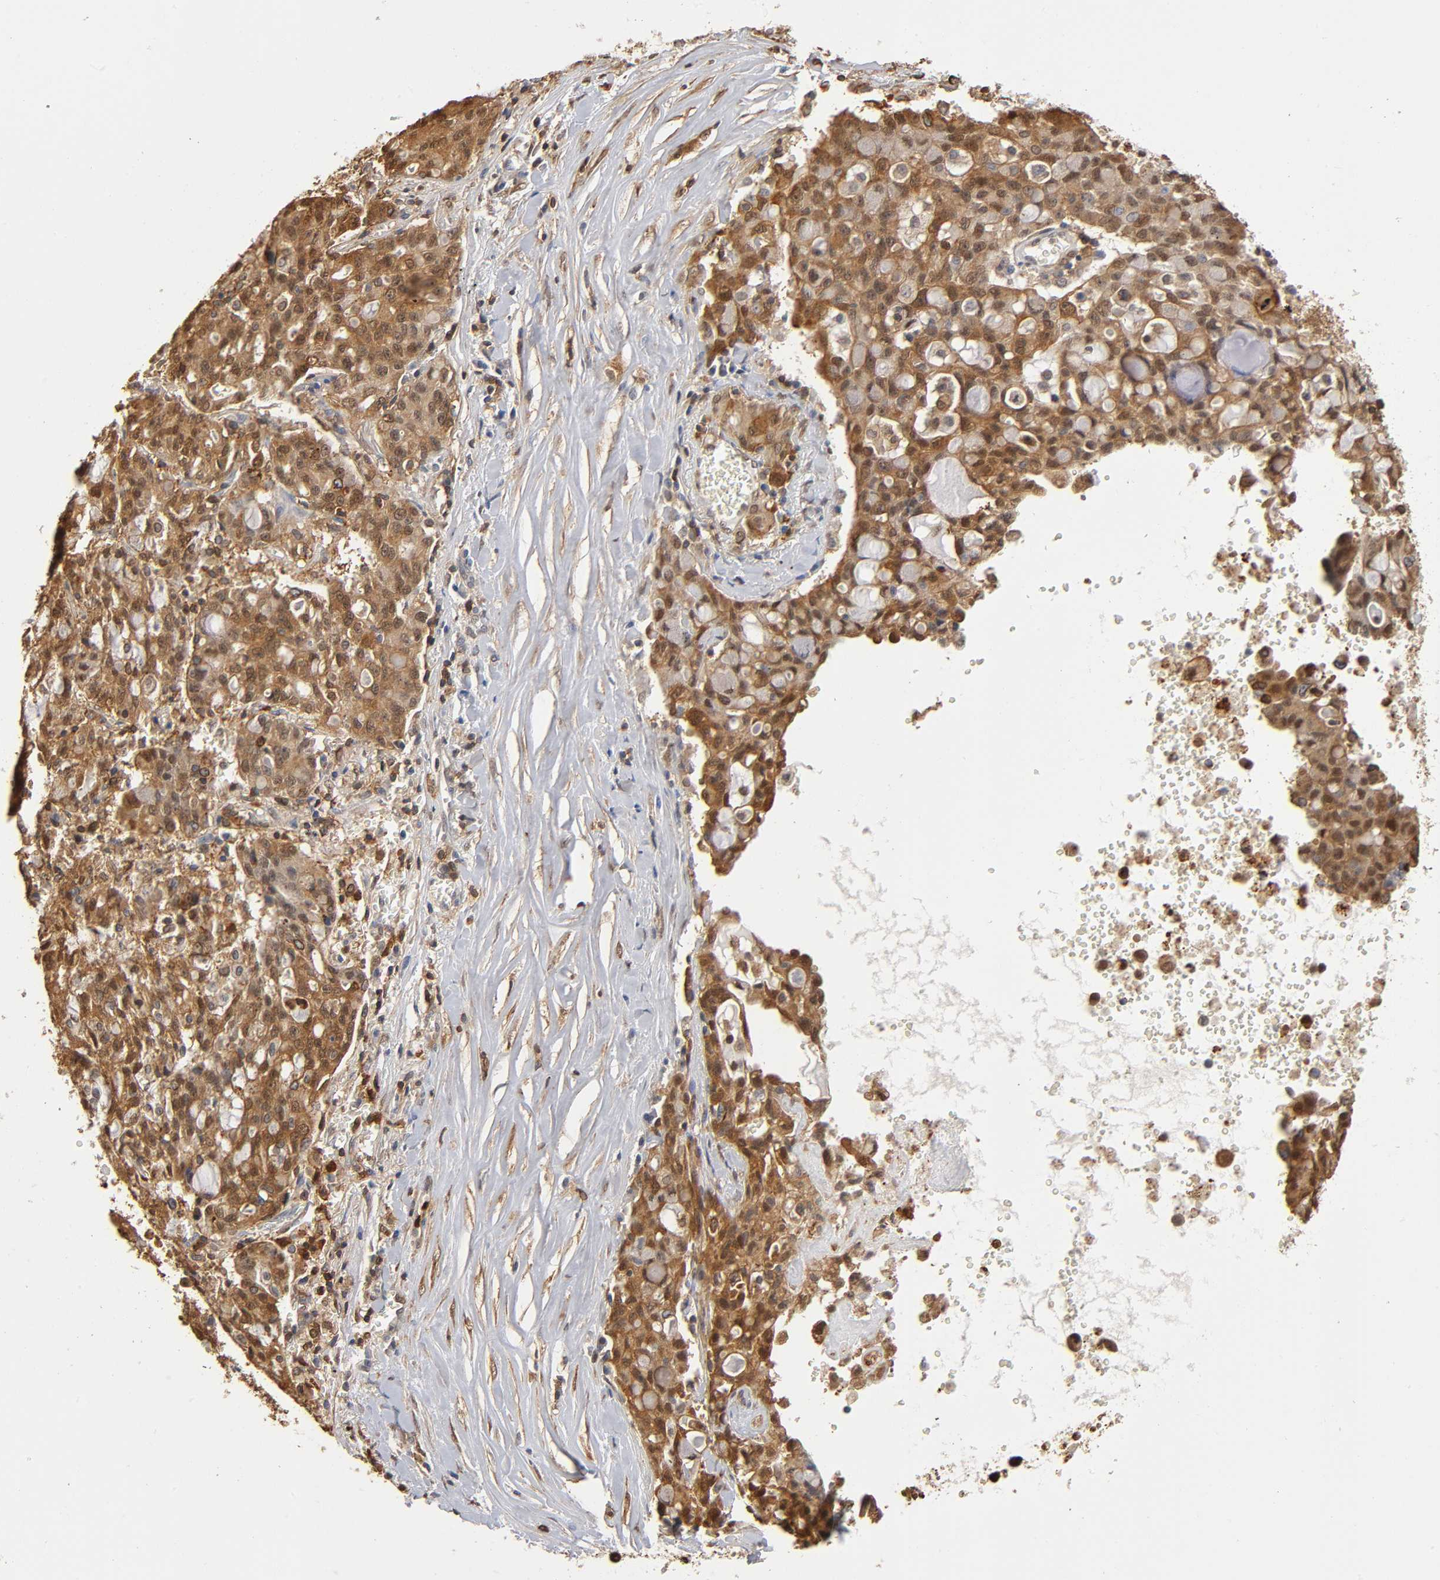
{"staining": {"intensity": "moderate", "quantity": ">75%", "location": "cytoplasmic/membranous,nuclear"}, "tissue": "lung cancer", "cell_type": "Tumor cells", "image_type": "cancer", "snomed": [{"axis": "morphology", "description": "Adenocarcinoma, NOS"}, {"axis": "topography", "description": "Lung"}], "caption": "Immunohistochemistry (DAB) staining of human adenocarcinoma (lung) exhibits moderate cytoplasmic/membranous and nuclear protein staining in approximately >75% of tumor cells. Using DAB (brown) and hematoxylin (blue) stains, captured at high magnification using brightfield microscopy.", "gene": "ANXA11", "patient": {"sex": "female", "age": 44}}